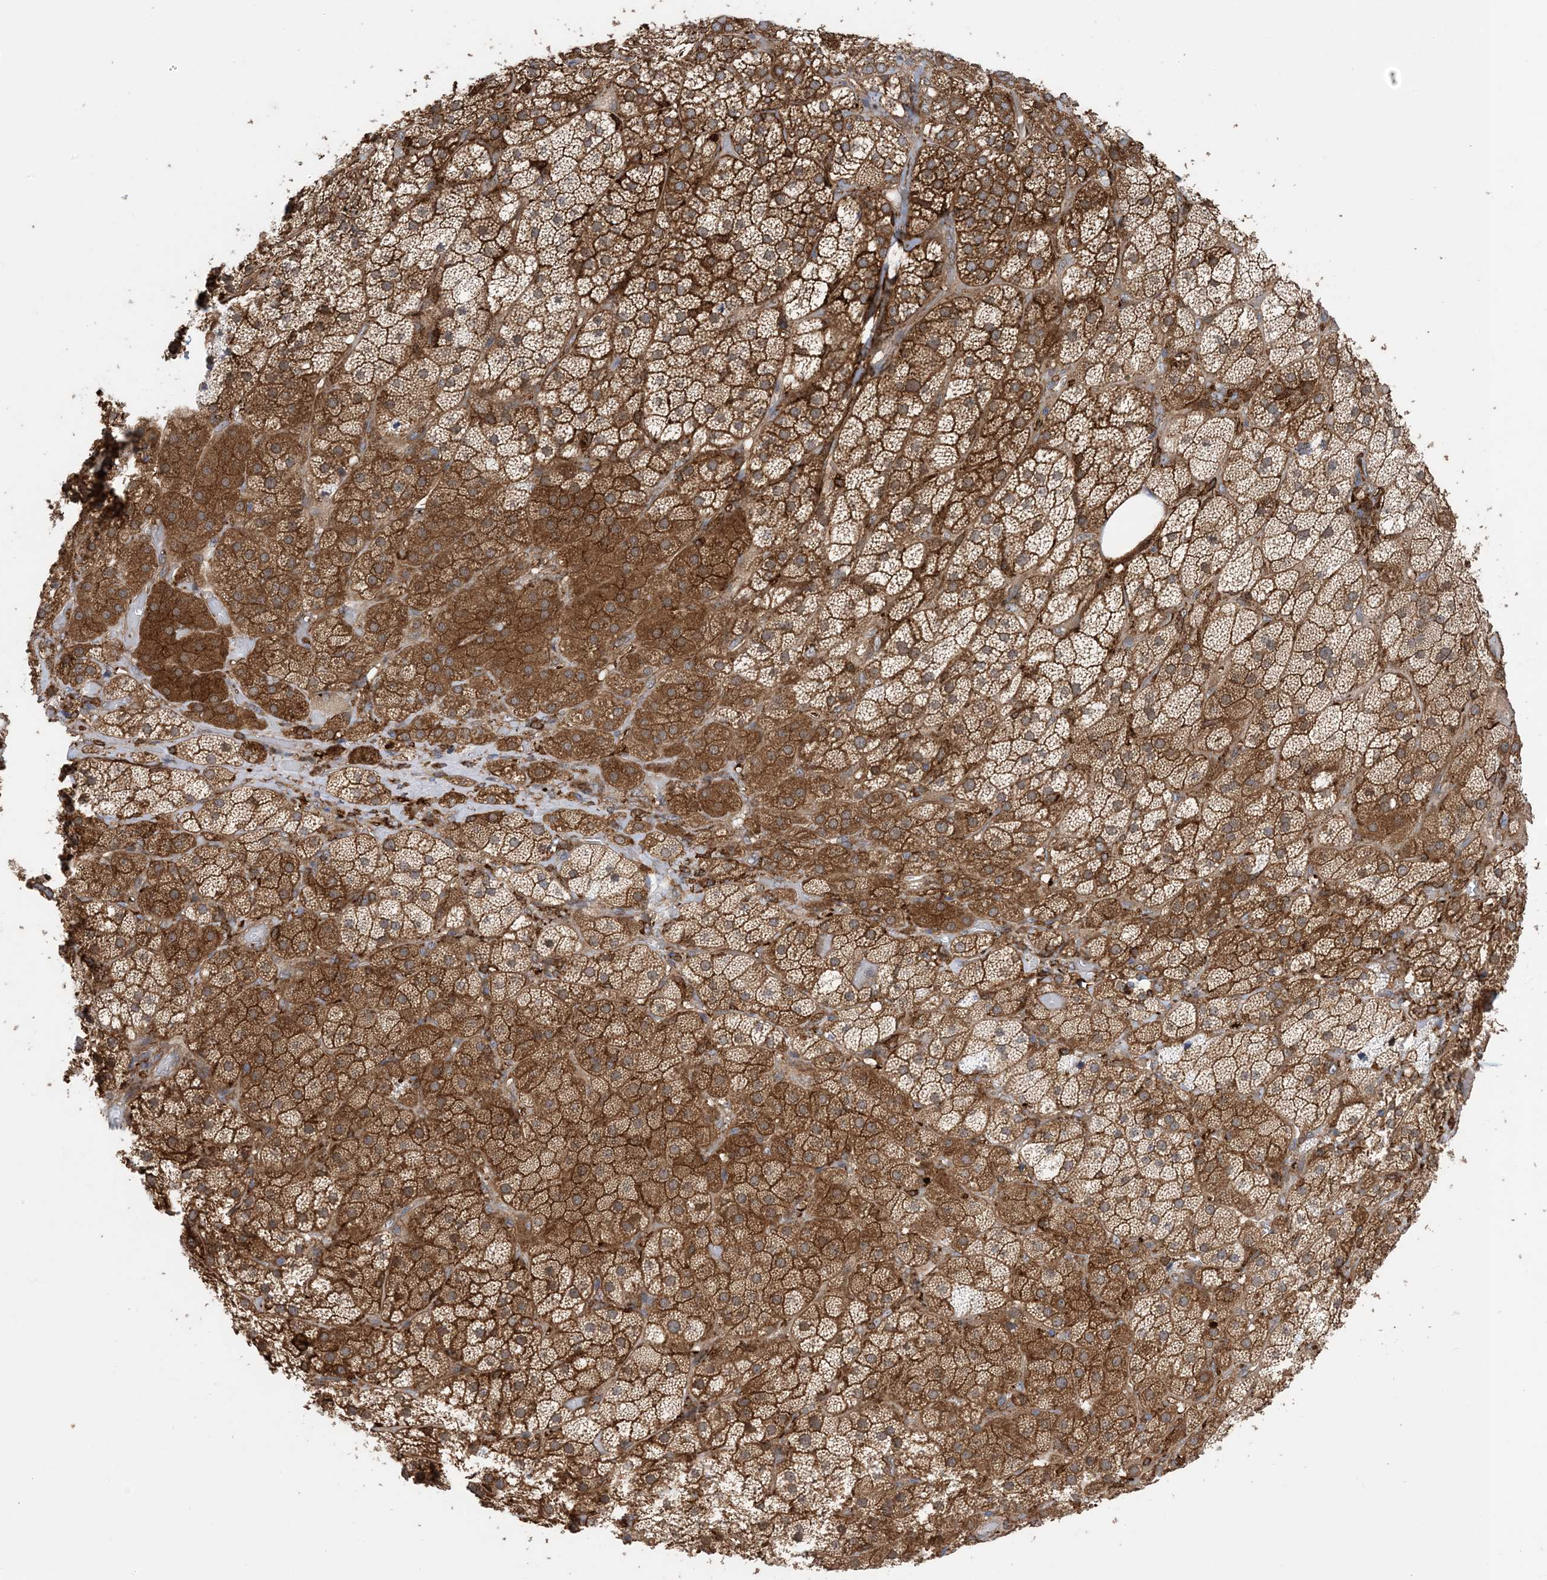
{"staining": {"intensity": "moderate", "quantity": ">75%", "location": "cytoplasmic/membranous"}, "tissue": "adrenal gland", "cell_type": "Glandular cells", "image_type": "normal", "snomed": [{"axis": "morphology", "description": "Normal tissue, NOS"}, {"axis": "topography", "description": "Adrenal gland"}], "caption": "Immunohistochemistry (IHC) (DAB (3,3'-diaminobenzidine)) staining of unremarkable human adrenal gland reveals moderate cytoplasmic/membranous protein staining in about >75% of glandular cells. The staining is performed using DAB (3,3'-diaminobenzidine) brown chromogen to label protein expression. The nuclei are counter-stained blue using hematoxylin.", "gene": "HS1BP3", "patient": {"sex": "male", "age": 57}}